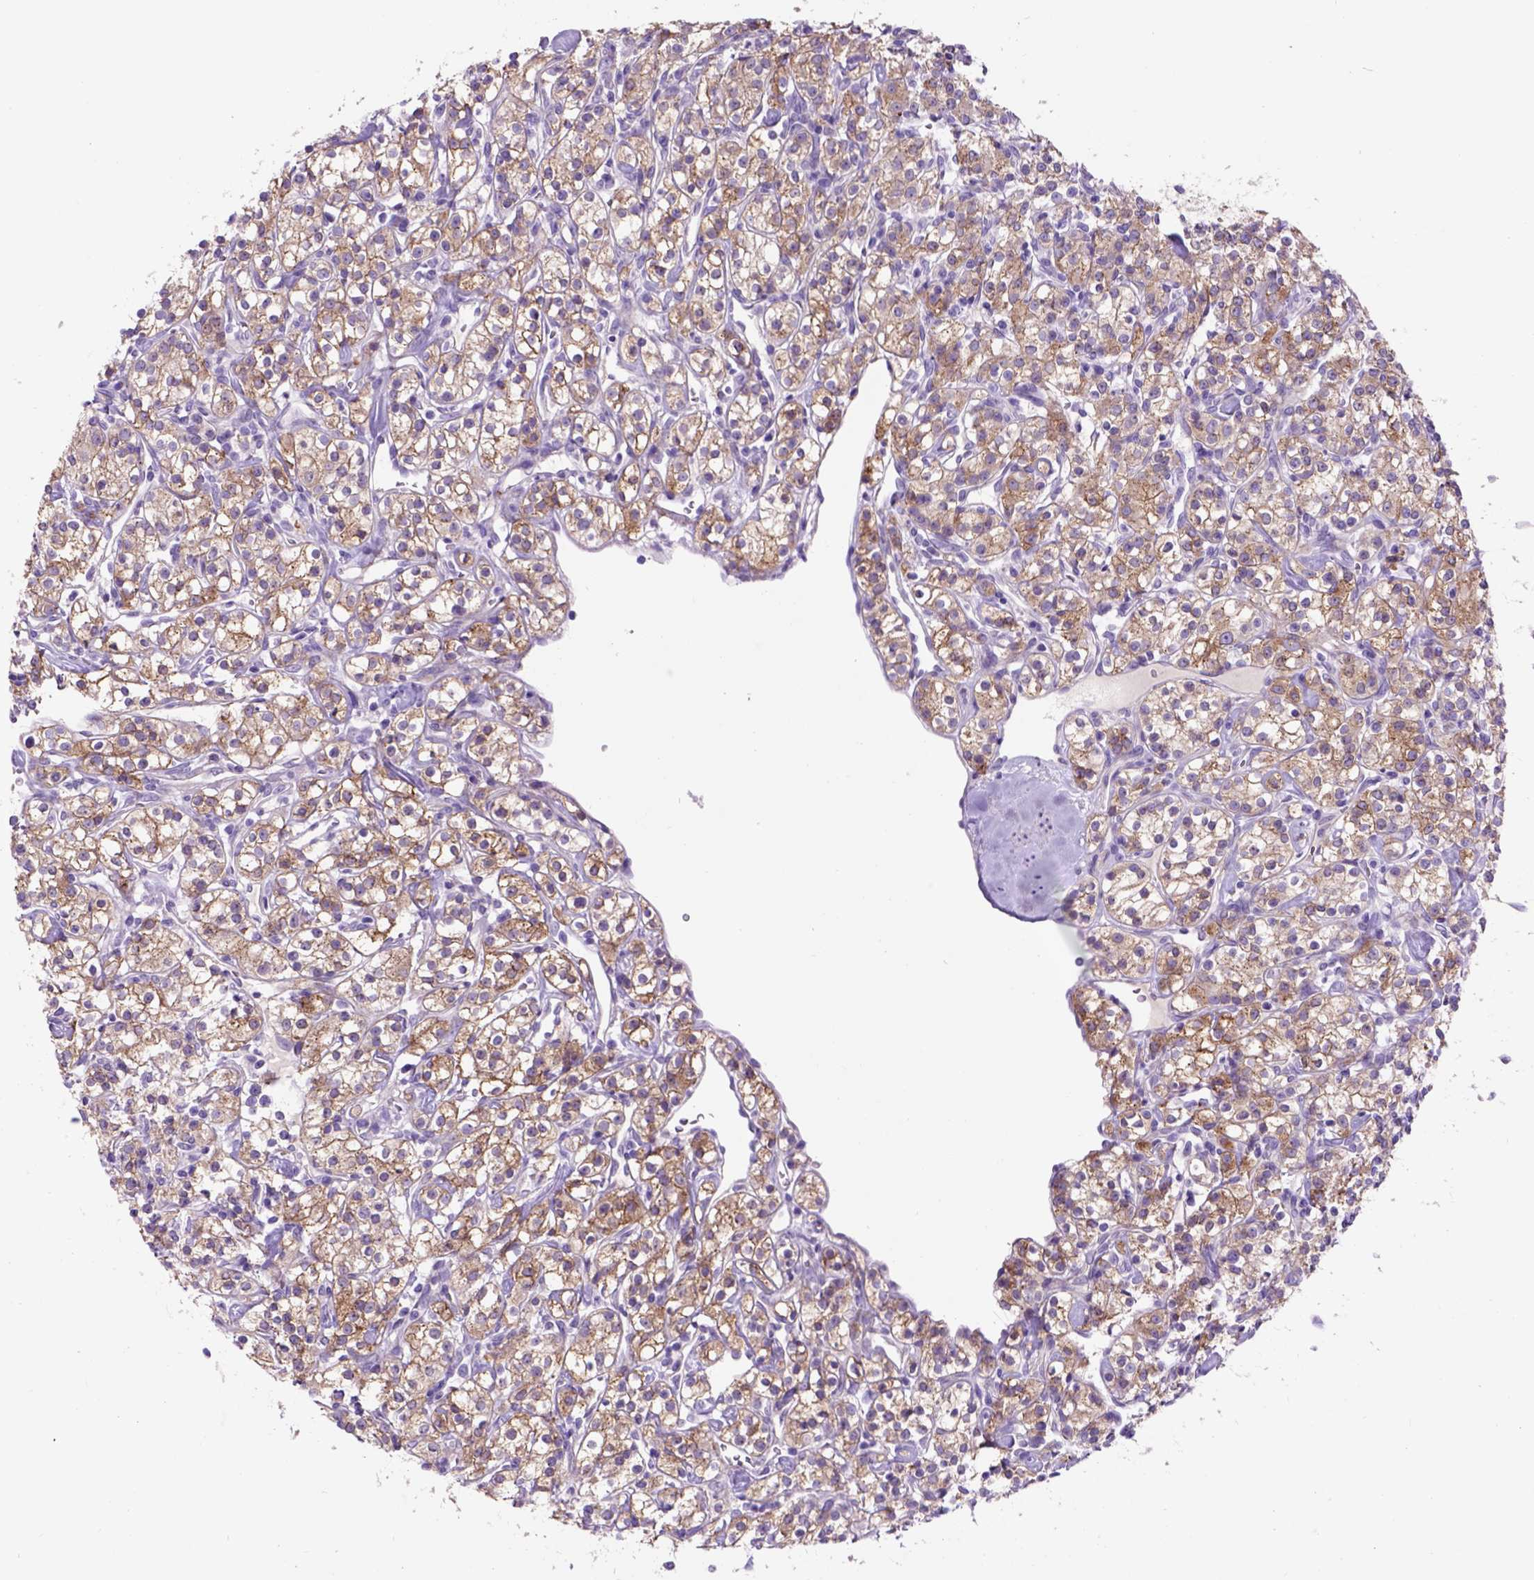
{"staining": {"intensity": "weak", "quantity": ">75%", "location": "cytoplasmic/membranous"}, "tissue": "renal cancer", "cell_type": "Tumor cells", "image_type": "cancer", "snomed": [{"axis": "morphology", "description": "Adenocarcinoma, NOS"}, {"axis": "topography", "description": "Kidney"}], "caption": "Renal adenocarcinoma stained for a protein (brown) demonstrates weak cytoplasmic/membranous positive positivity in approximately >75% of tumor cells.", "gene": "EGFR", "patient": {"sex": "male", "age": 77}}